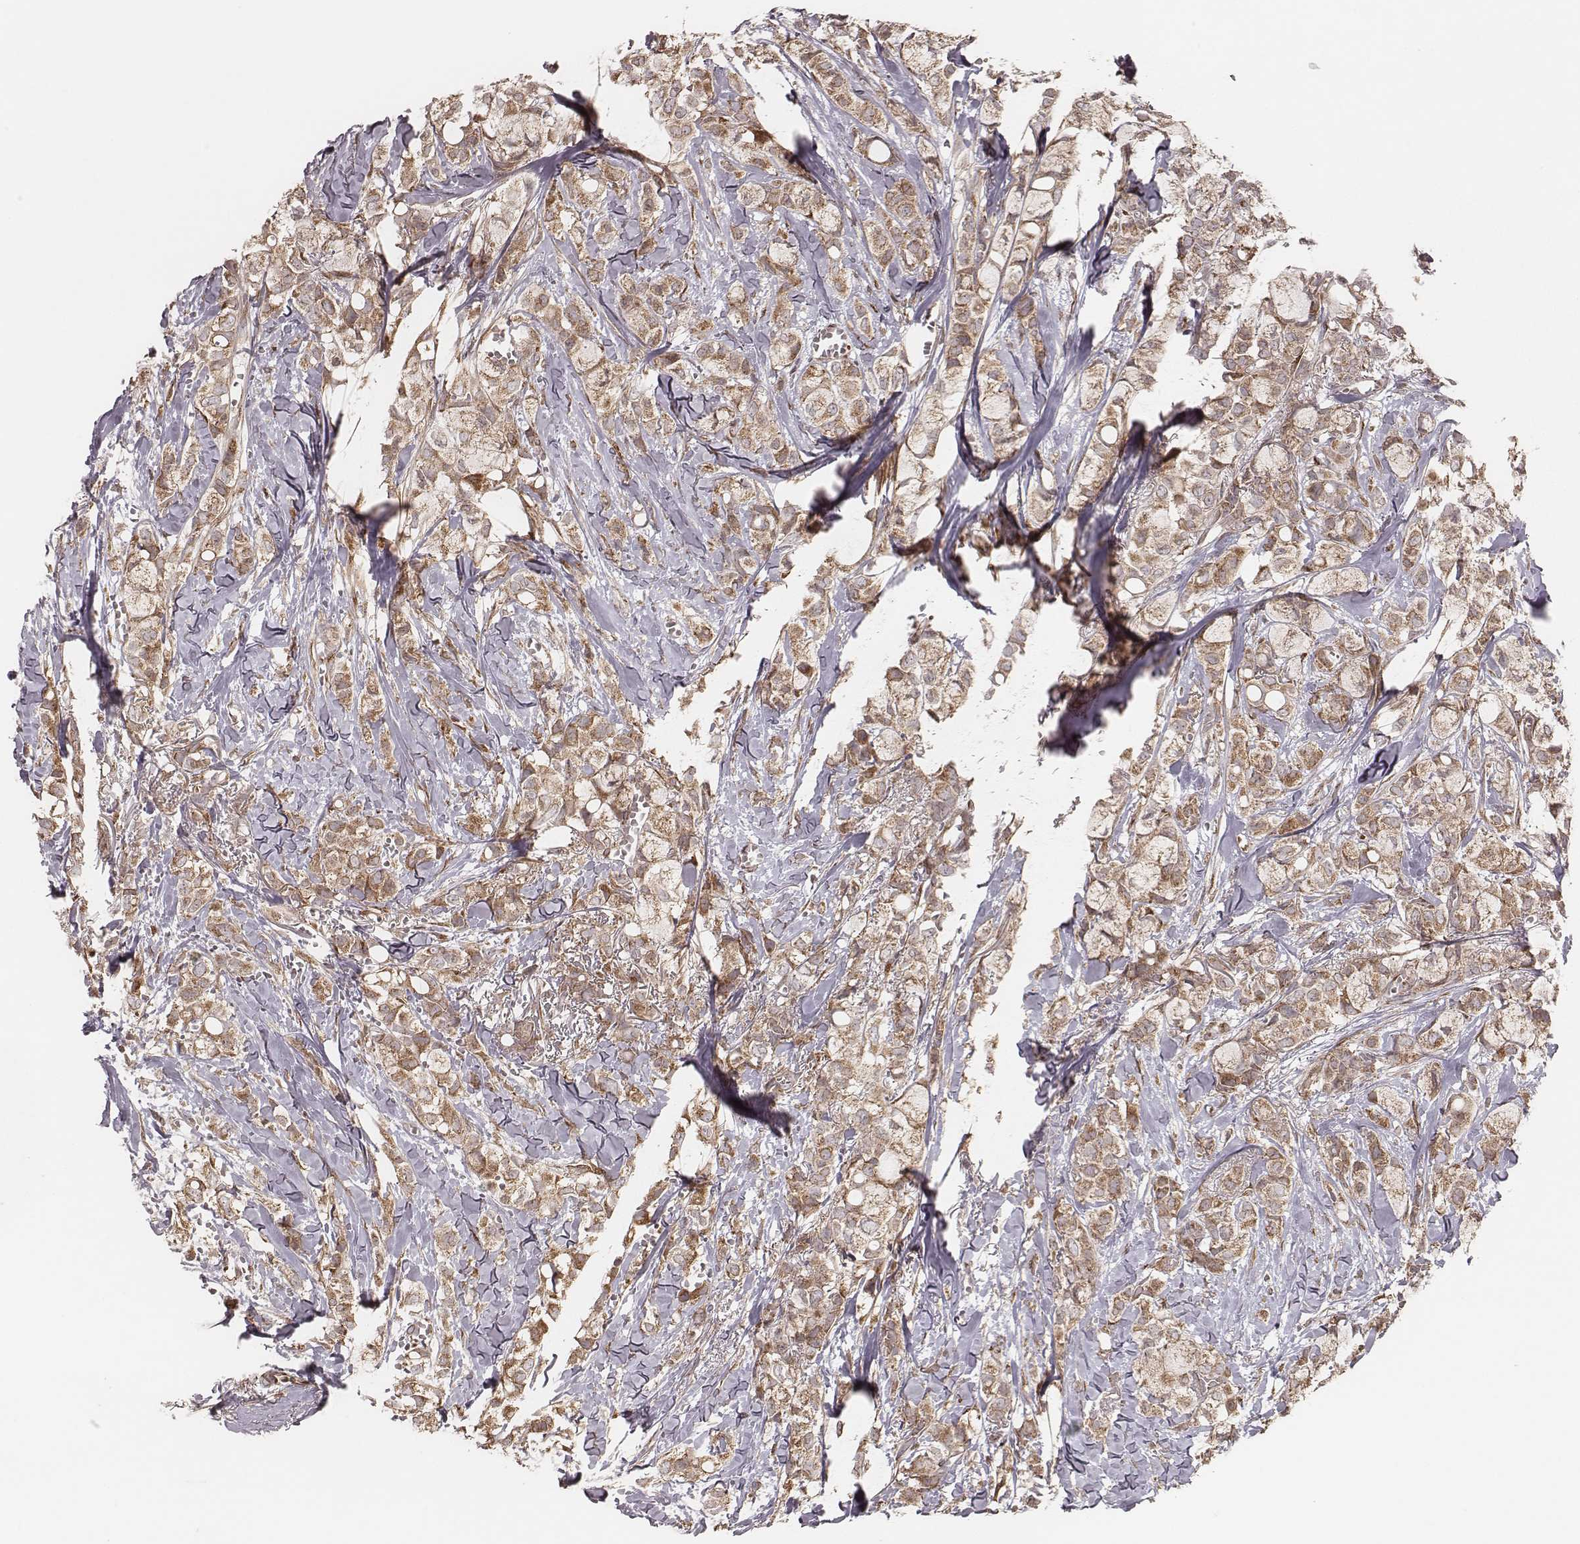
{"staining": {"intensity": "moderate", "quantity": ">75%", "location": "cytoplasmic/membranous"}, "tissue": "breast cancer", "cell_type": "Tumor cells", "image_type": "cancer", "snomed": [{"axis": "morphology", "description": "Duct carcinoma"}, {"axis": "topography", "description": "Breast"}], "caption": "This is a histology image of immunohistochemistry (IHC) staining of breast cancer, which shows moderate staining in the cytoplasmic/membranous of tumor cells.", "gene": "MYO19", "patient": {"sex": "female", "age": 85}}